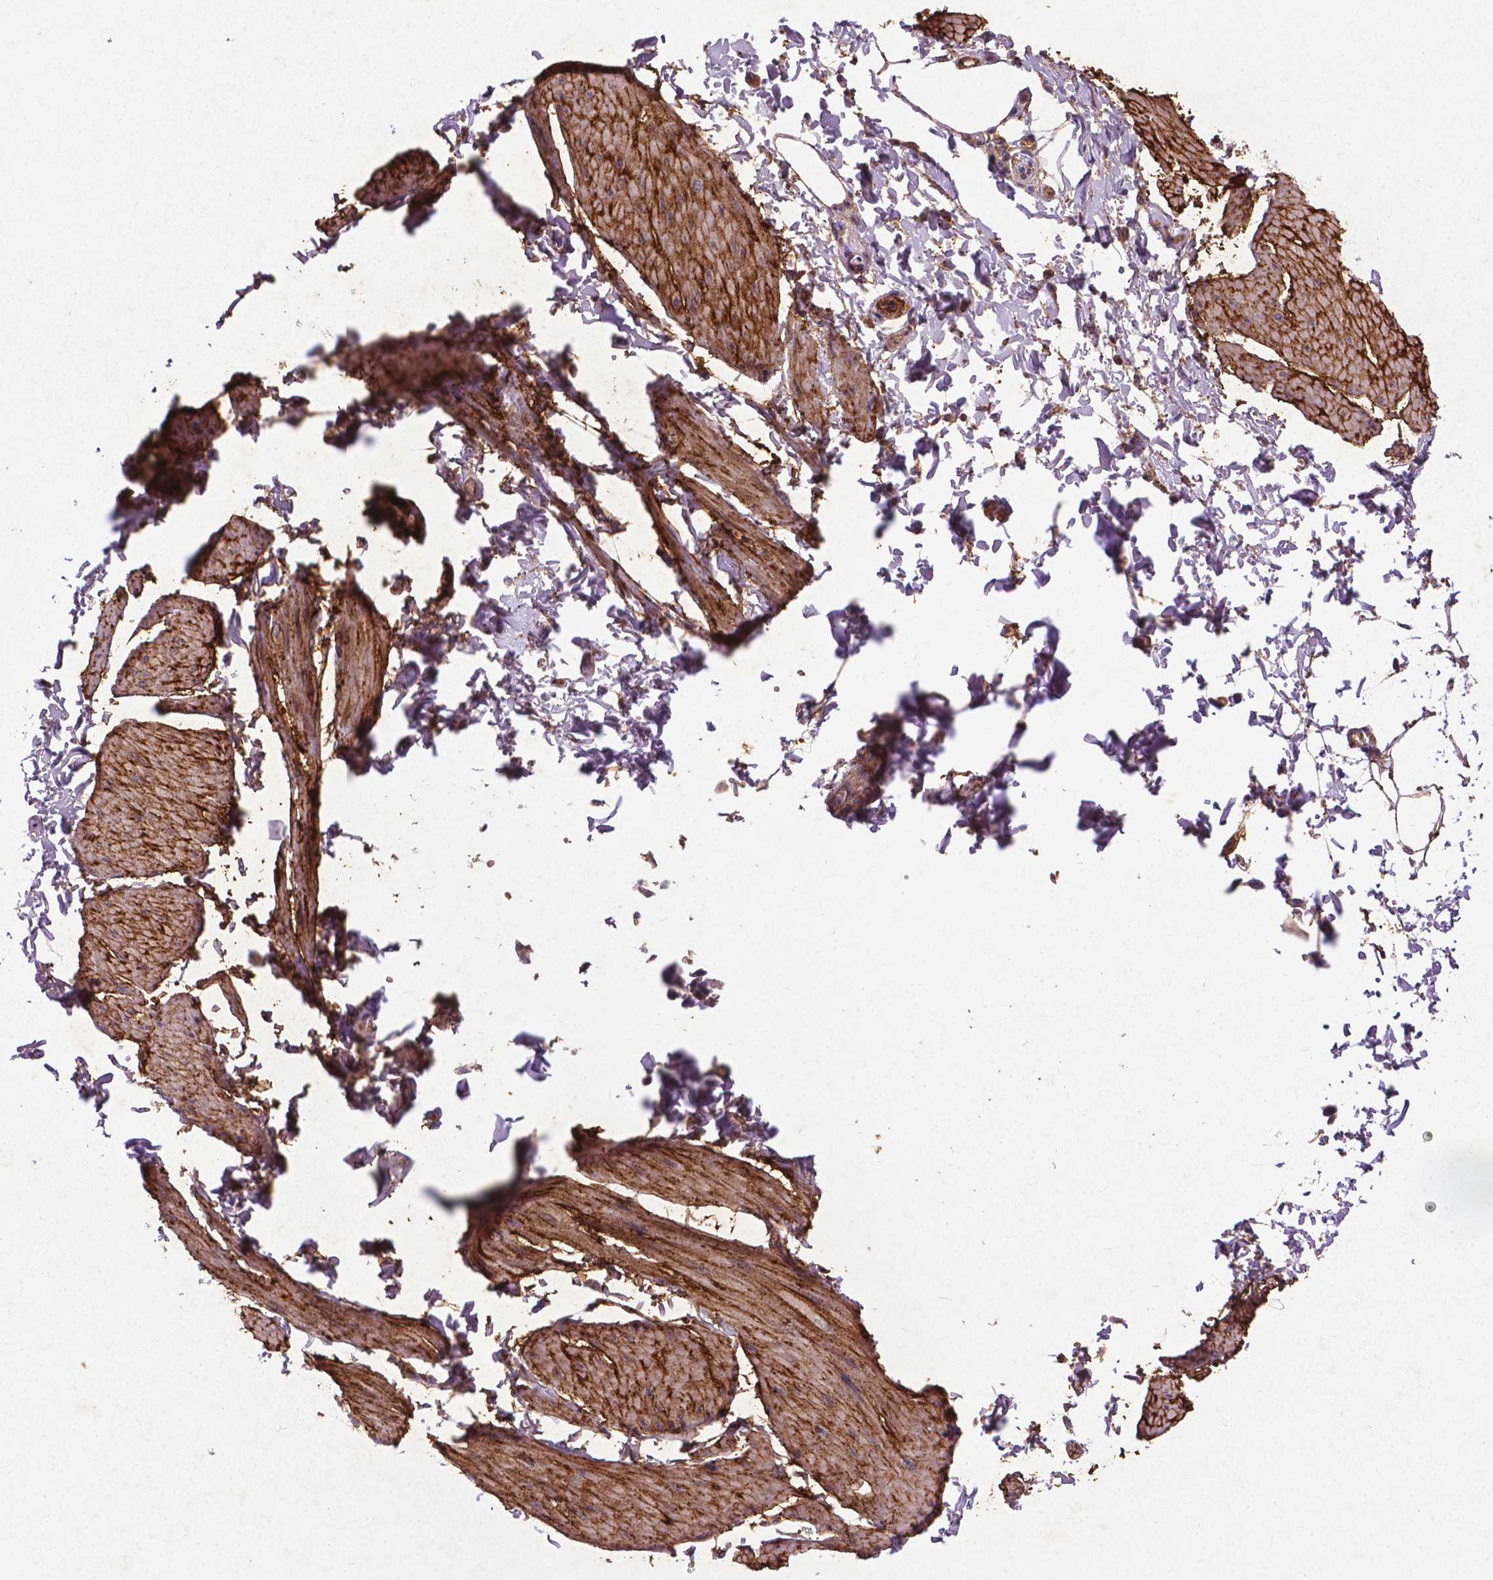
{"staining": {"intensity": "moderate", "quantity": ">75%", "location": "cytoplasmic/membranous"}, "tissue": "adipose tissue", "cell_type": "Adipocytes", "image_type": "normal", "snomed": [{"axis": "morphology", "description": "Normal tissue, NOS"}, {"axis": "topography", "description": "Smooth muscle"}, {"axis": "topography", "description": "Peripheral nerve tissue"}], "caption": "Moderate cytoplasmic/membranous positivity is seen in approximately >75% of adipocytes in normal adipose tissue. (brown staining indicates protein expression, while blue staining denotes nuclei).", "gene": "RRAS", "patient": {"sex": "male", "age": 58}}